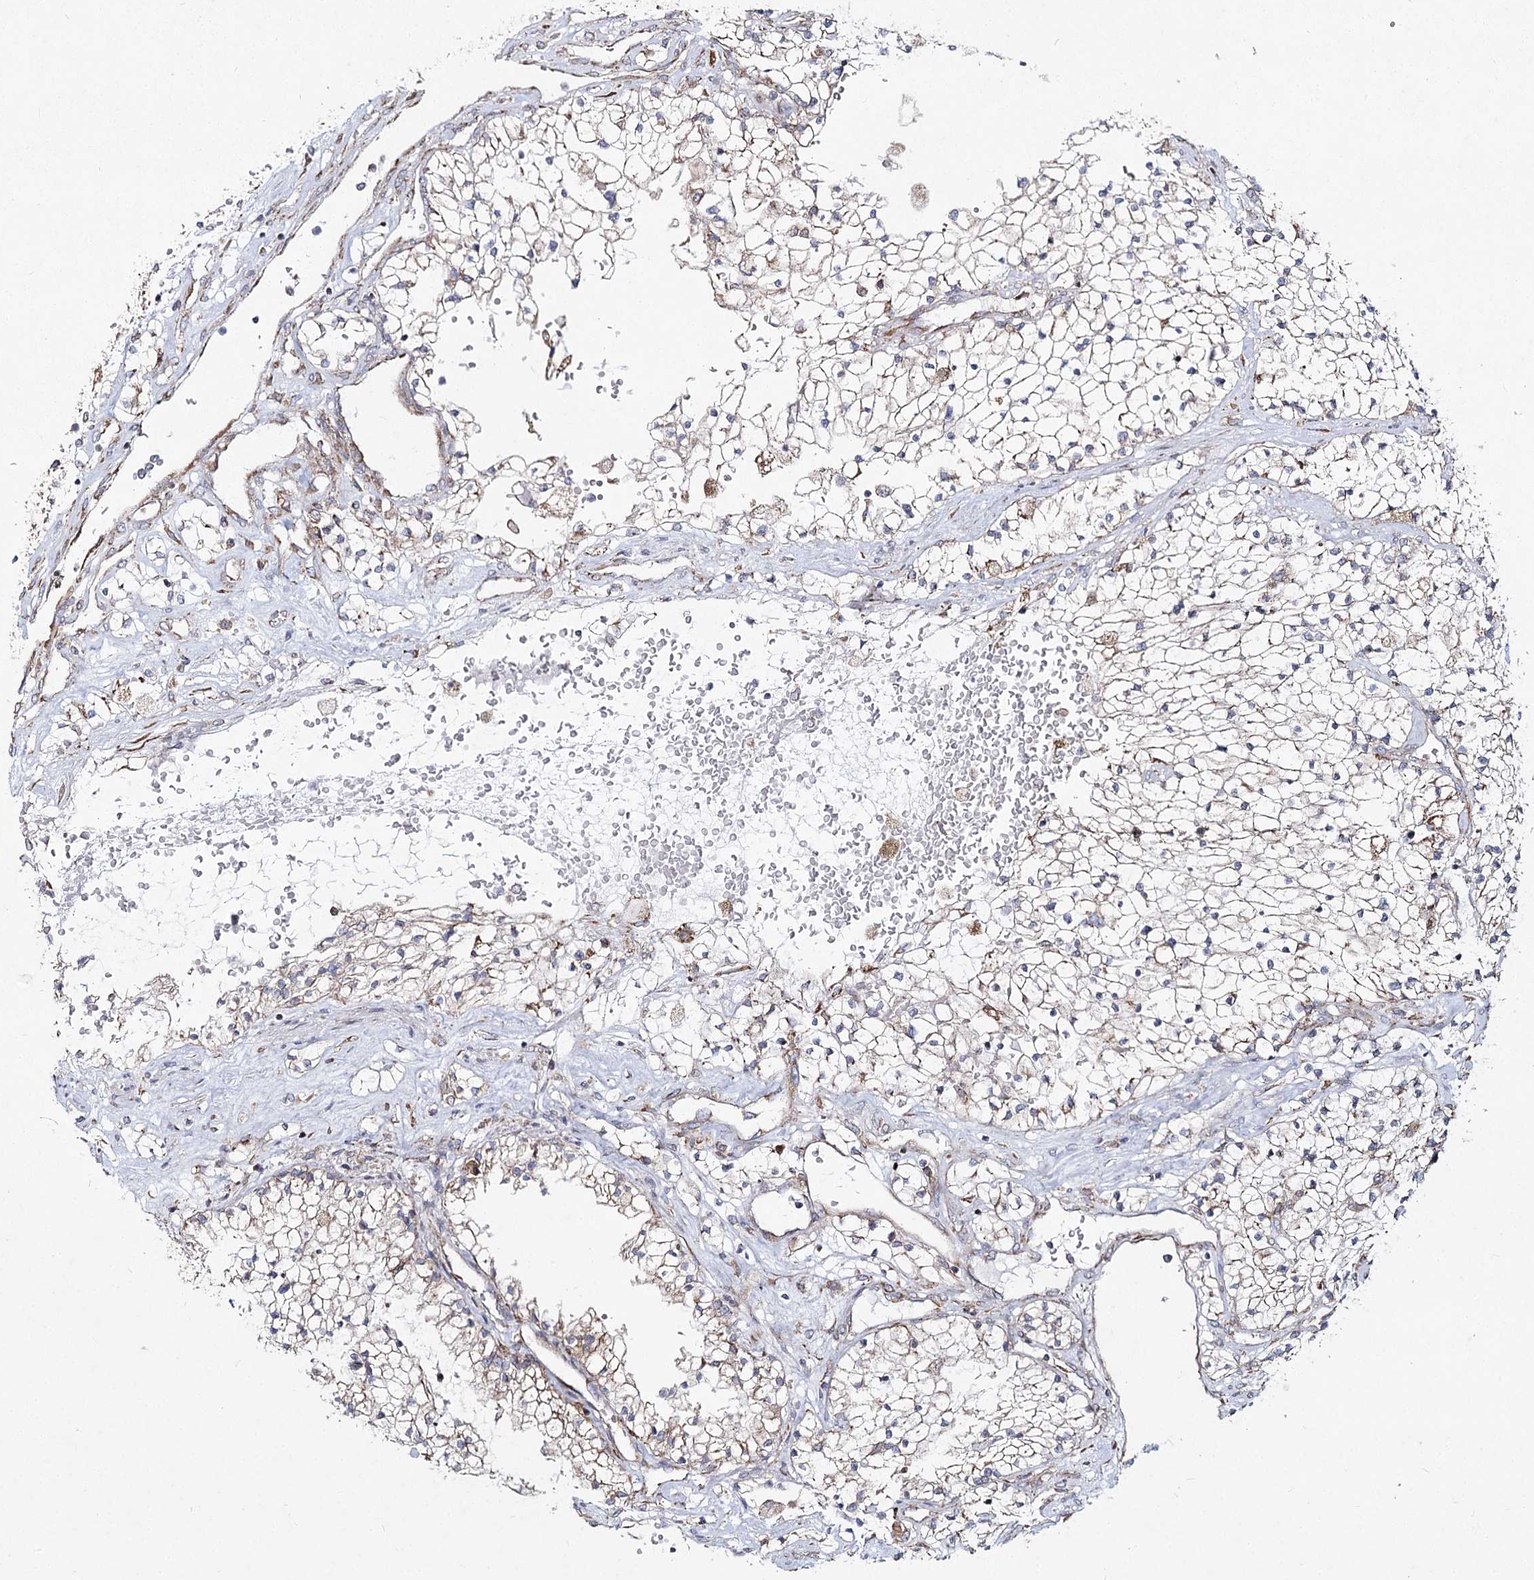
{"staining": {"intensity": "weak", "quantity": "<25%", "location": "cytoplasmic/membranous"}, "tissue": "renal cancer", "cell_type": "Tumor cells", "image_type": "cancer", "snomed": [{"axis": "morphology", "description": "Normal tissue, NOS"}, {"axis": "morphology", "description": "Adenocarcinoma, NOS"}, {"axis": "topography", "description": "Kidney"}], "caption": "This is a micrograph of immunohistochemistry staining of renal cancer, which shows no staining in tumor cells.", "gene": "NHLRC2", "patient": {"sex": "male", "age": 68}}